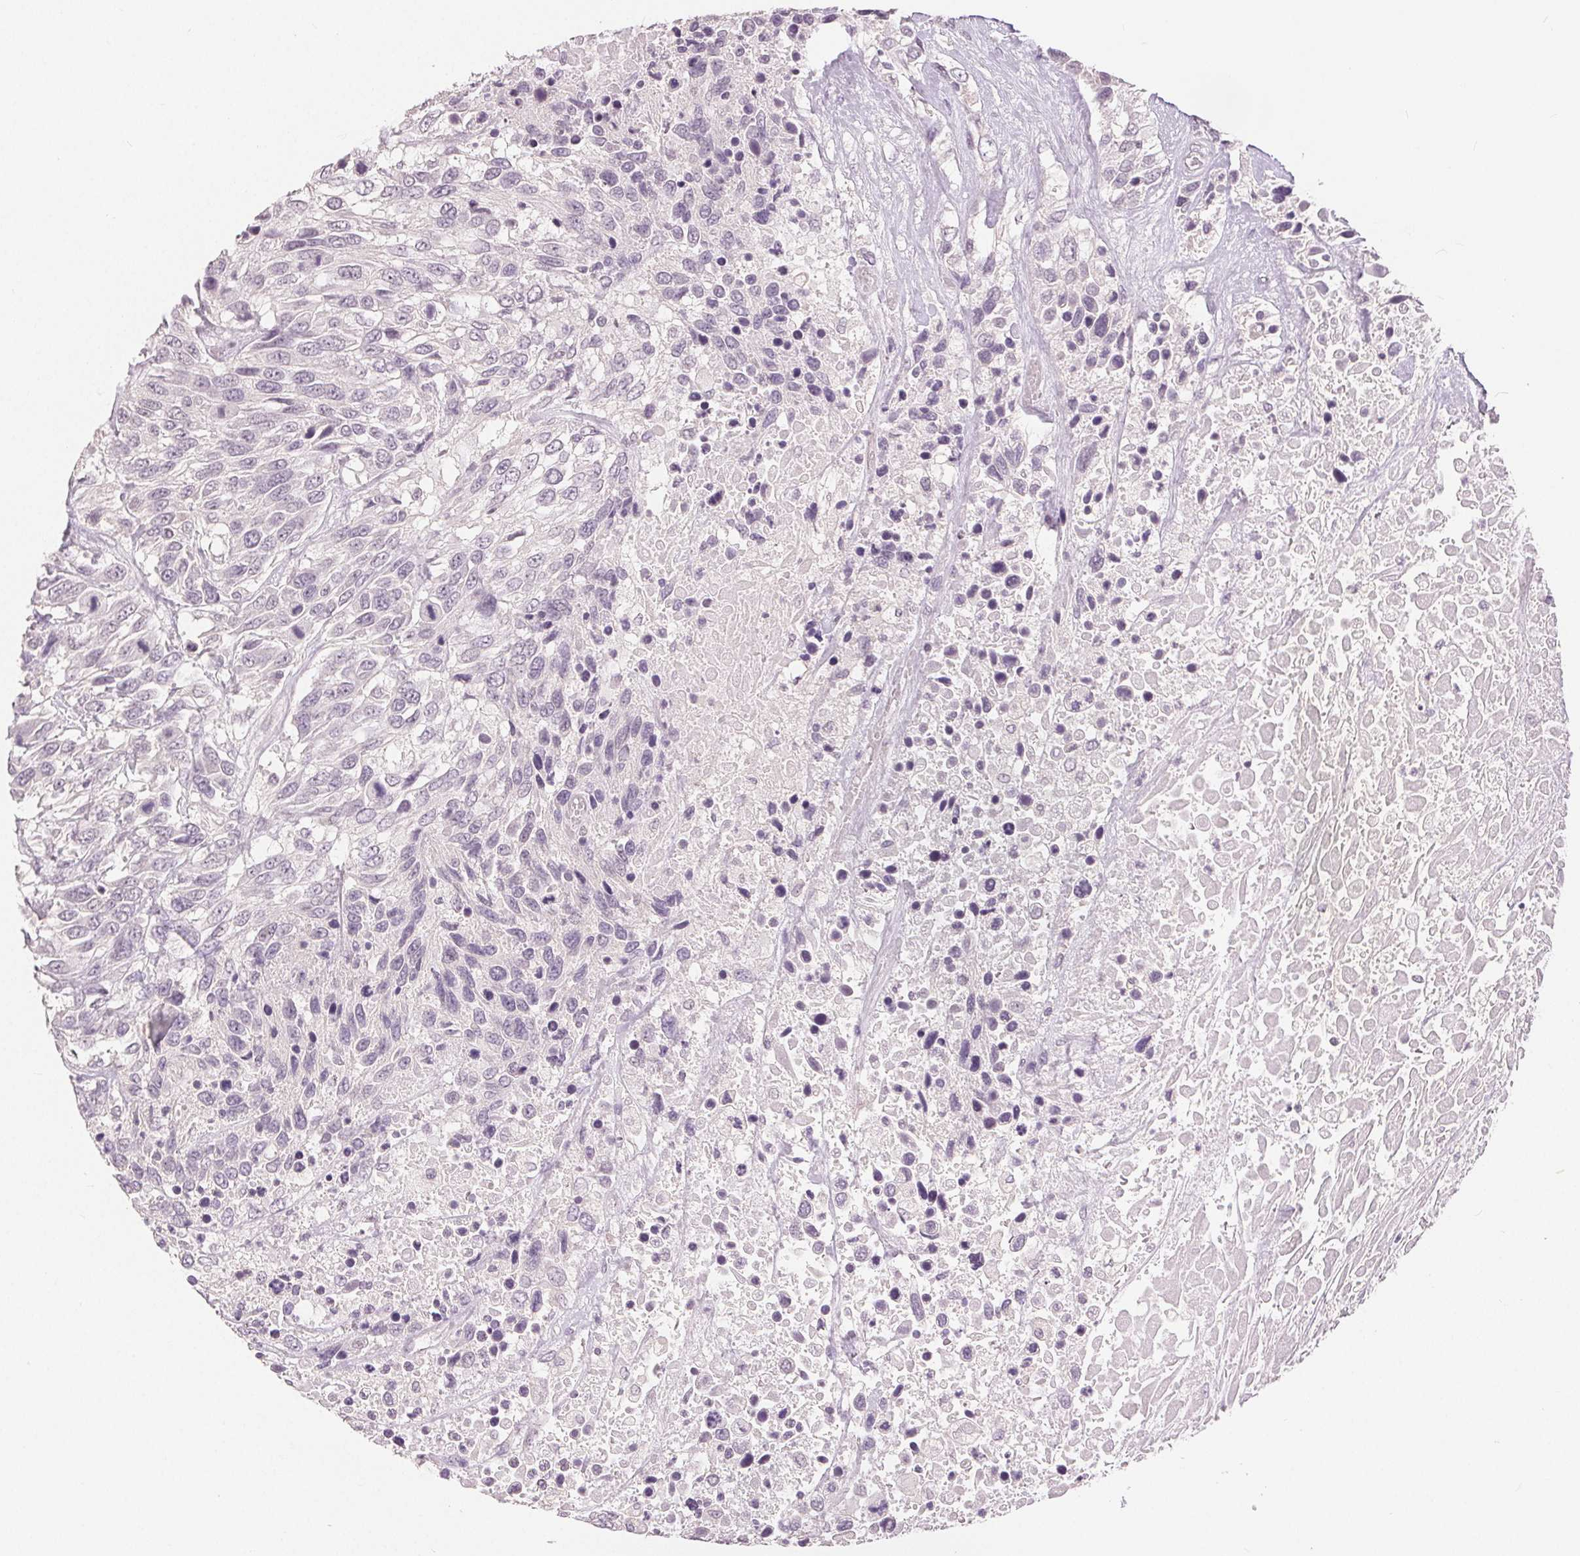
{"staining": {"intensity": "negative", "quantity": "none", "location": "none"}, "tissue": "urothelial cancer", "cell_type": "Tumor cells", "image_type": "cancer", "snomed": [{"axis": "morphology", "description": "Urothelial carcinoma, High grade"}, {"axis": "topography", "description": "Urinary bladder"}], "caption": "High power microscopy photomicrograph of an immunohistochemistry (IHC) micrograph of urothelial cancer, revealing no significant expression in tumor cells. Nuclei are stained in blue.", "gene": "SLC27A5", "patient": {"sex": "female", "age": 70}}